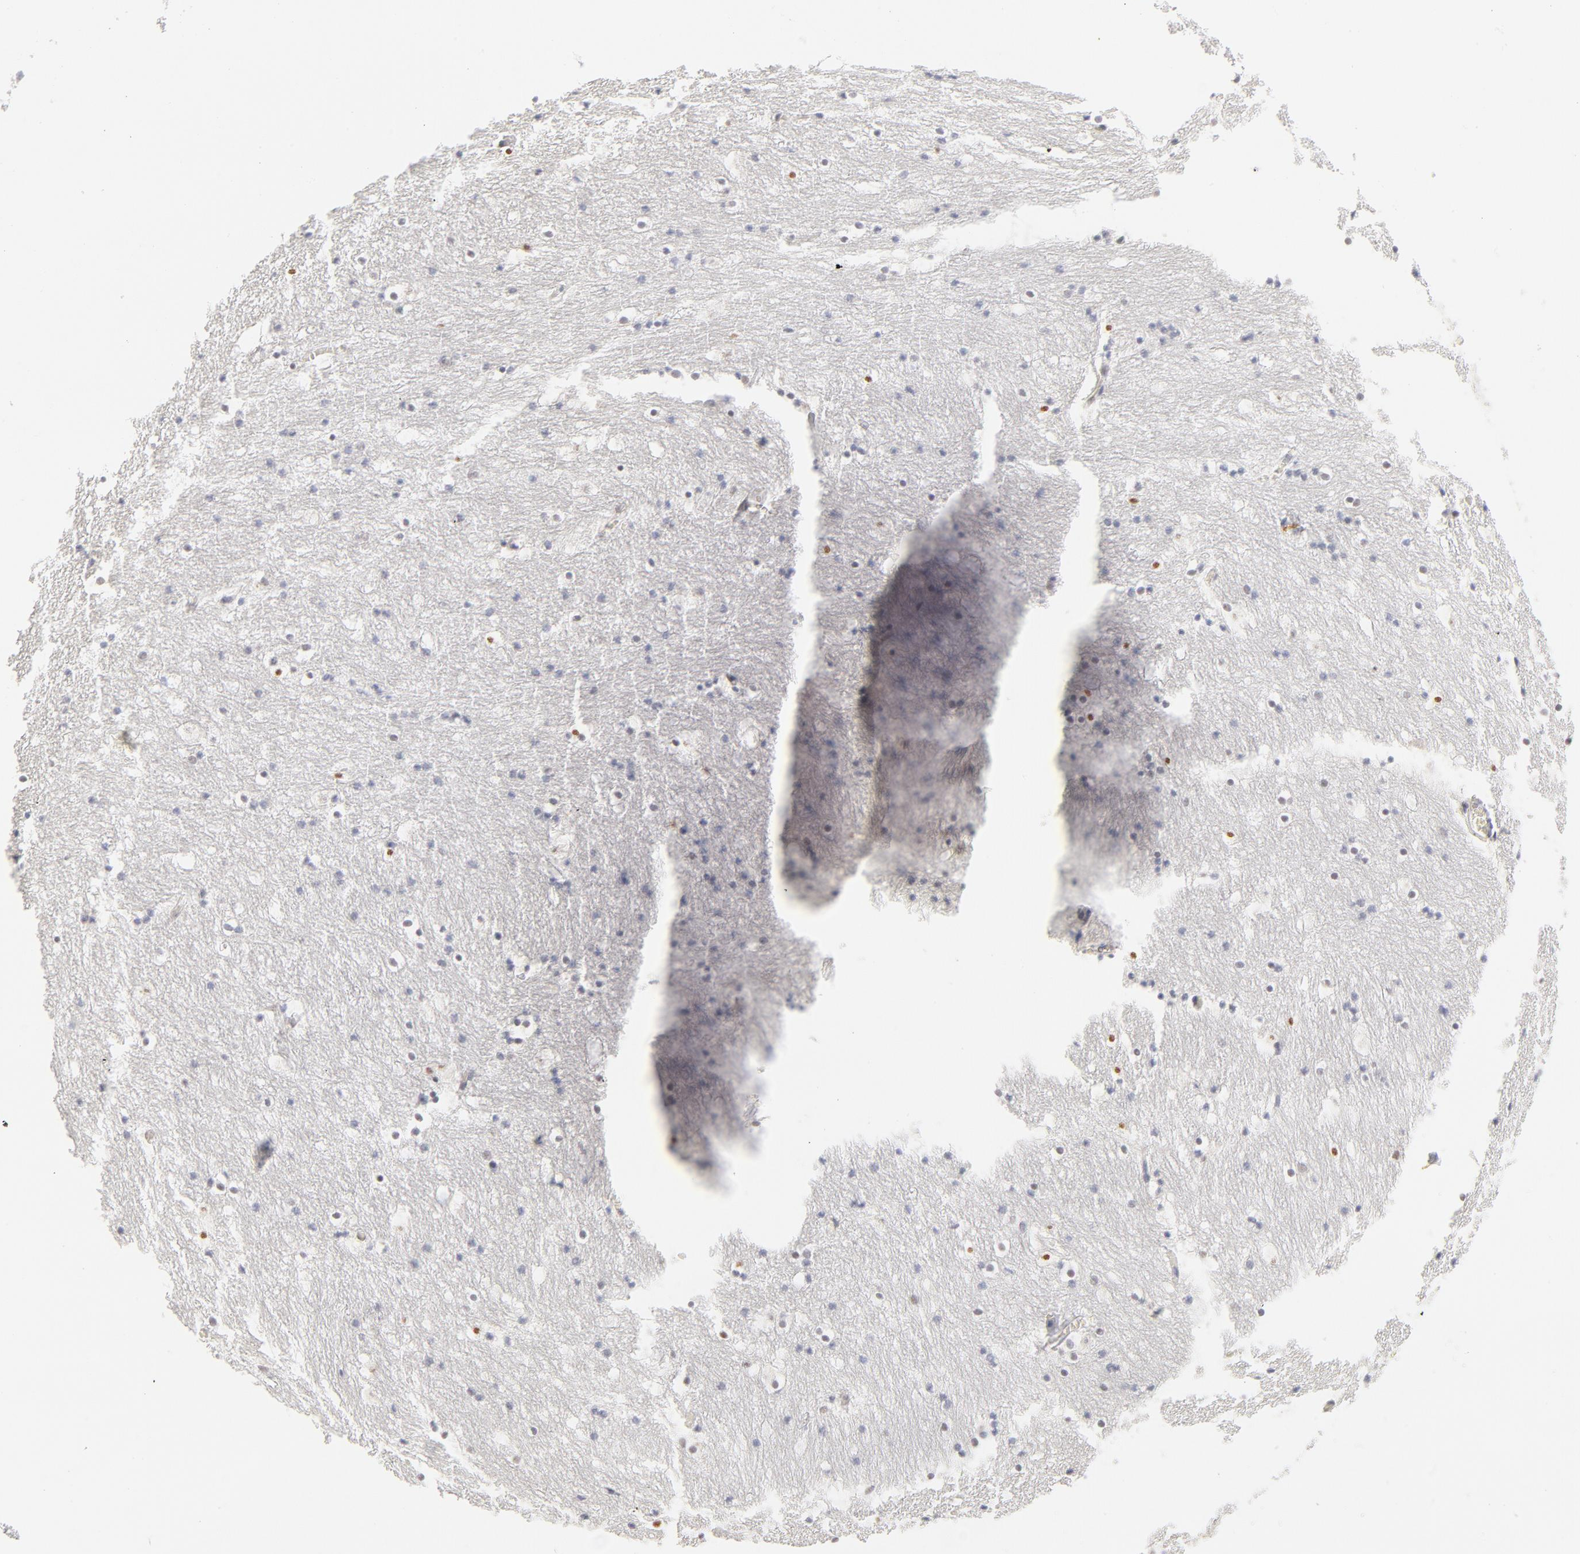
{"staining": {"intensity": "weak", "quantity": "<25%", "location": "nuclear"}, "tissue": "caudate", "cell_type": "Glial cells", "image_type": "normal", "snomed": [{"axis": "morphology", "description": "Normal tissue, NOS"}, {"axis": "topography", "description": "Lateral ventricle wall"}], "caption": "This is an immunohistochemistry (IHC) image of unremarkable caudate. There is no staining in glial cells.", "gene": "PBX1", "patient": {"sex": "male", "age": 45}}